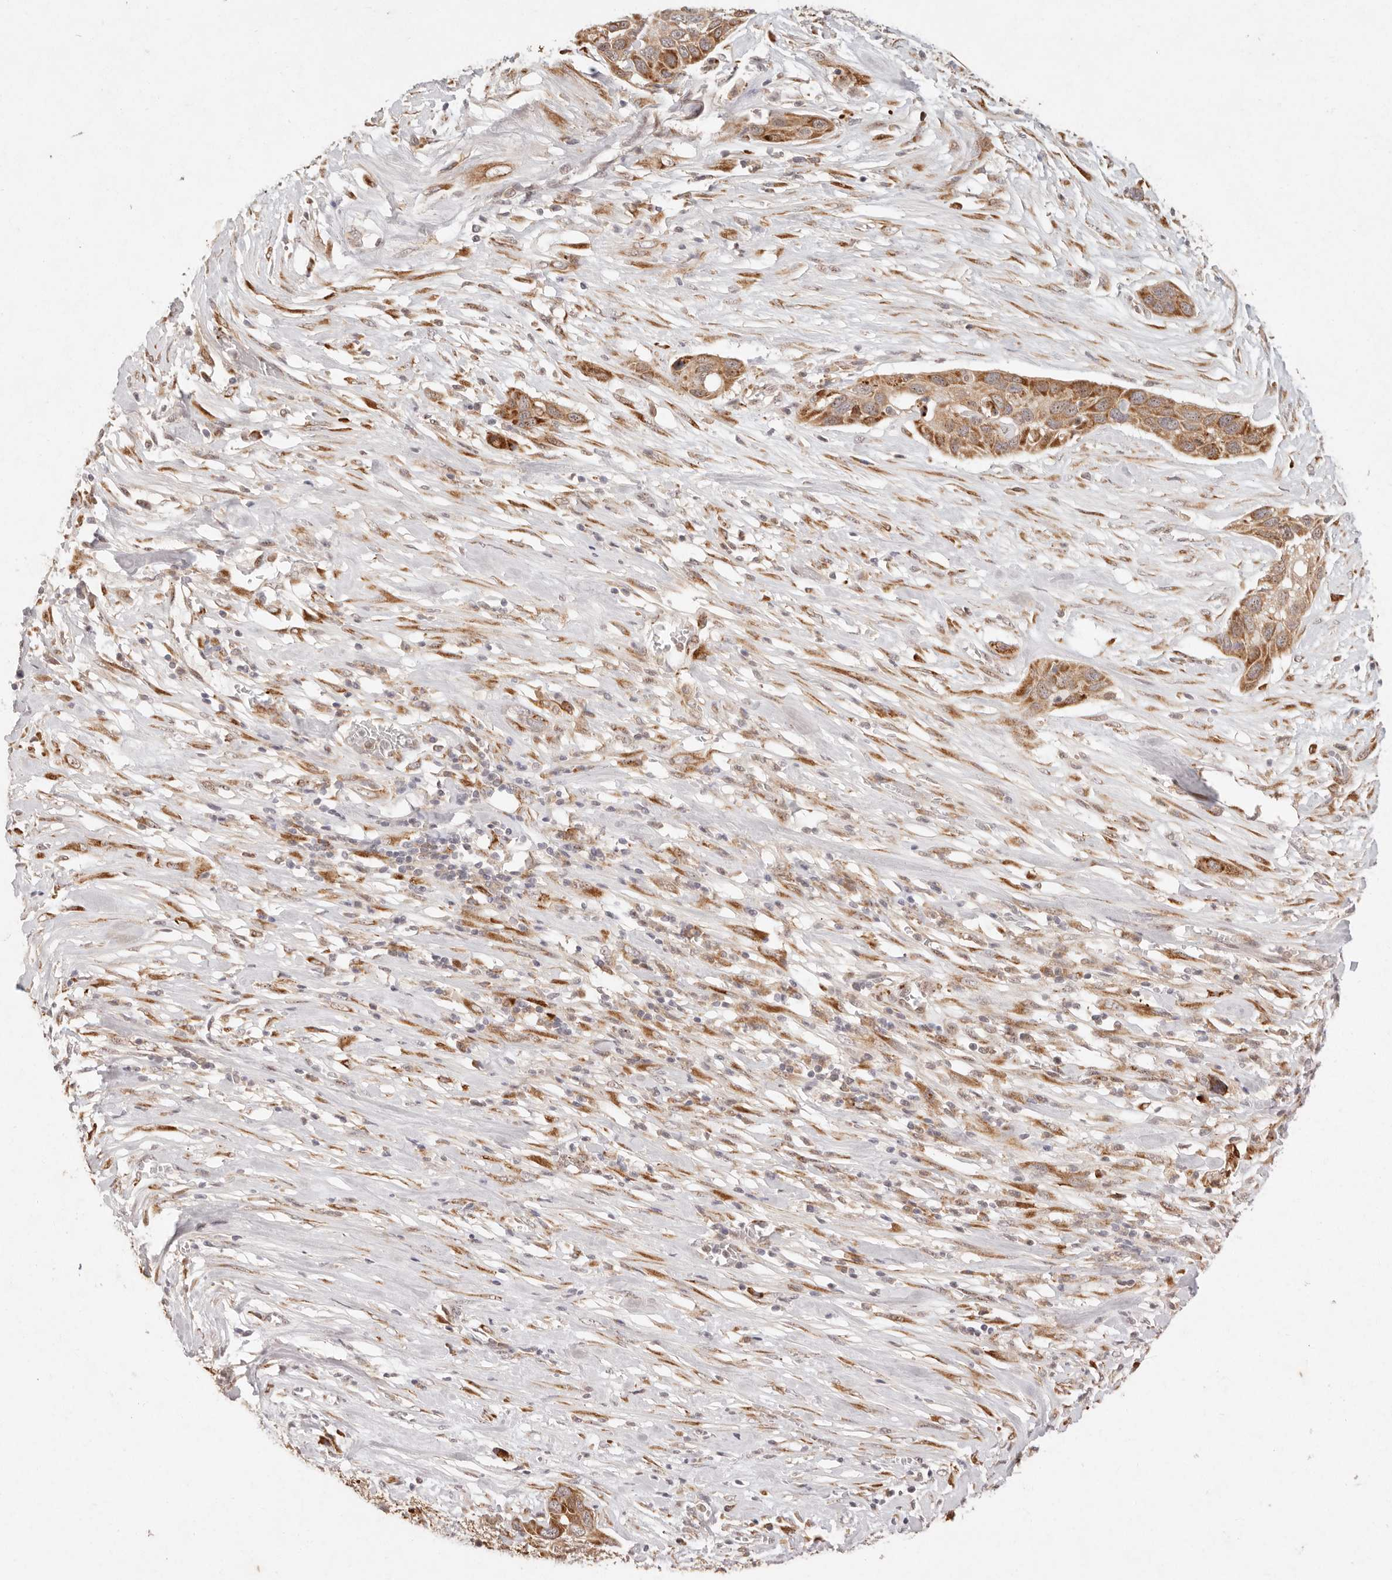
{"staining": {"intensity": "strong", "quantity": ">75%", "location": "cytoplasmic/membranous"}, "tissue": "pancreatic cancer", "cell_type": "Tumor cells", "image_type": "cancer", "snomed": [{"axis": "morphology", "description": "Adenocarcinoma, NOS"}, {"axis": "topography", "description": "Pancreas"}], "caption": "Tumor cells exhibit high levels of strong cytoplasmic/membranous positivity in about >75% of cells in pancreatic cancer.", "gene": "C1orf127", "patient": {"sex": "female", "age": 60}}